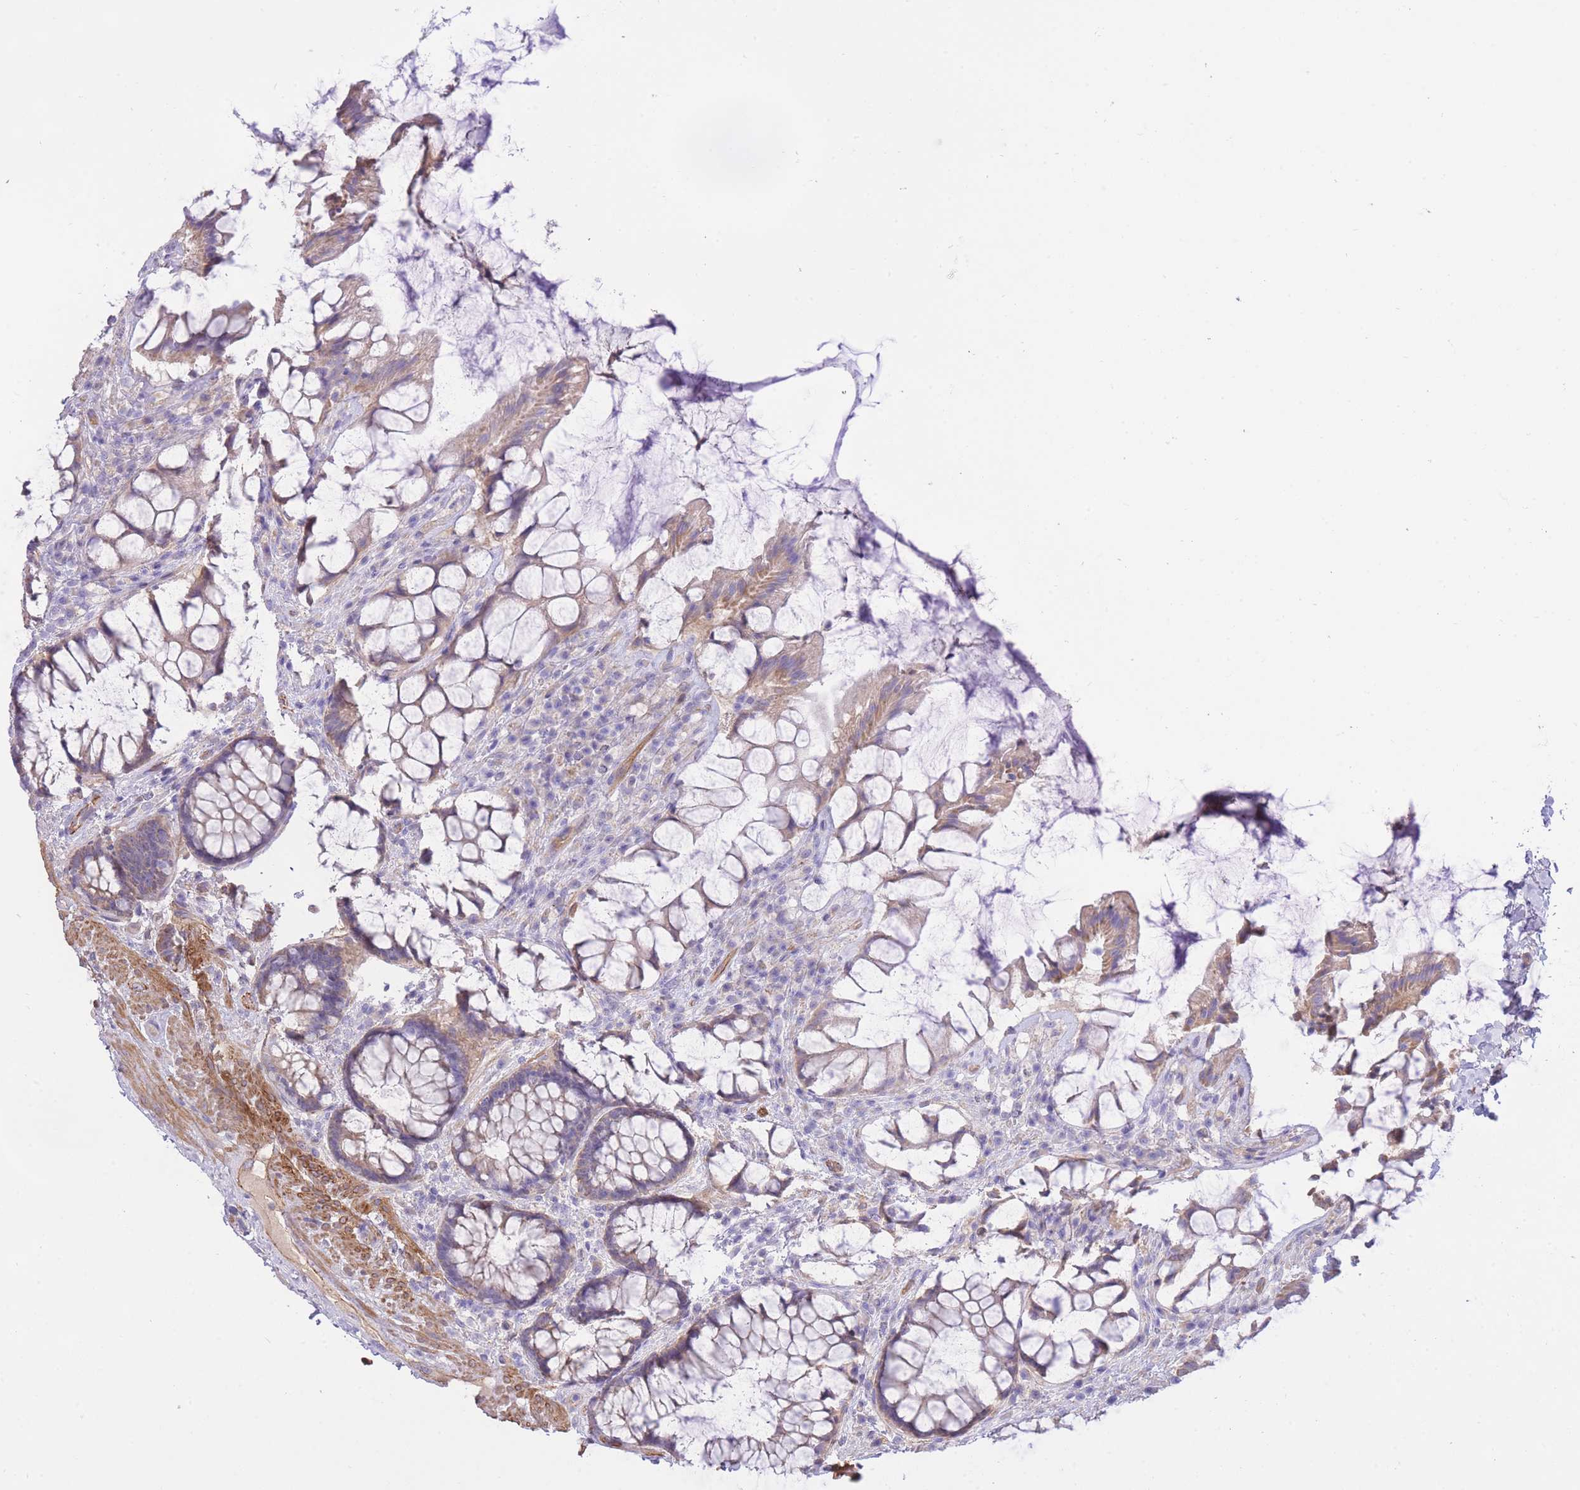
{"staining": {"intensity": "weak", "quantity": "25%-75%", "location": "cytoplasmic/membranous"}, "tissue": "rectum", "cell_type": "Glandular cells", "image_type": "normal", "snomed": [{"axis": "morphology", "description": "Normal tissue, NOS"}, {"axis": "topography", "description": "Rectum"}], "caption": "Immunohistochemical staining of unremarkable human rectum displays low levels of weak cytoplasmic/membranous positivity in approximately 25%-75% of glandular cells. The staining was performed using DAB (3,3'-diaminobenzidine), with brown indicating positive protein expression. Nuclei are stained blue with hematoxylin.", "gene": "PGM1", "patient": {"sex": "female", "age": 58}}